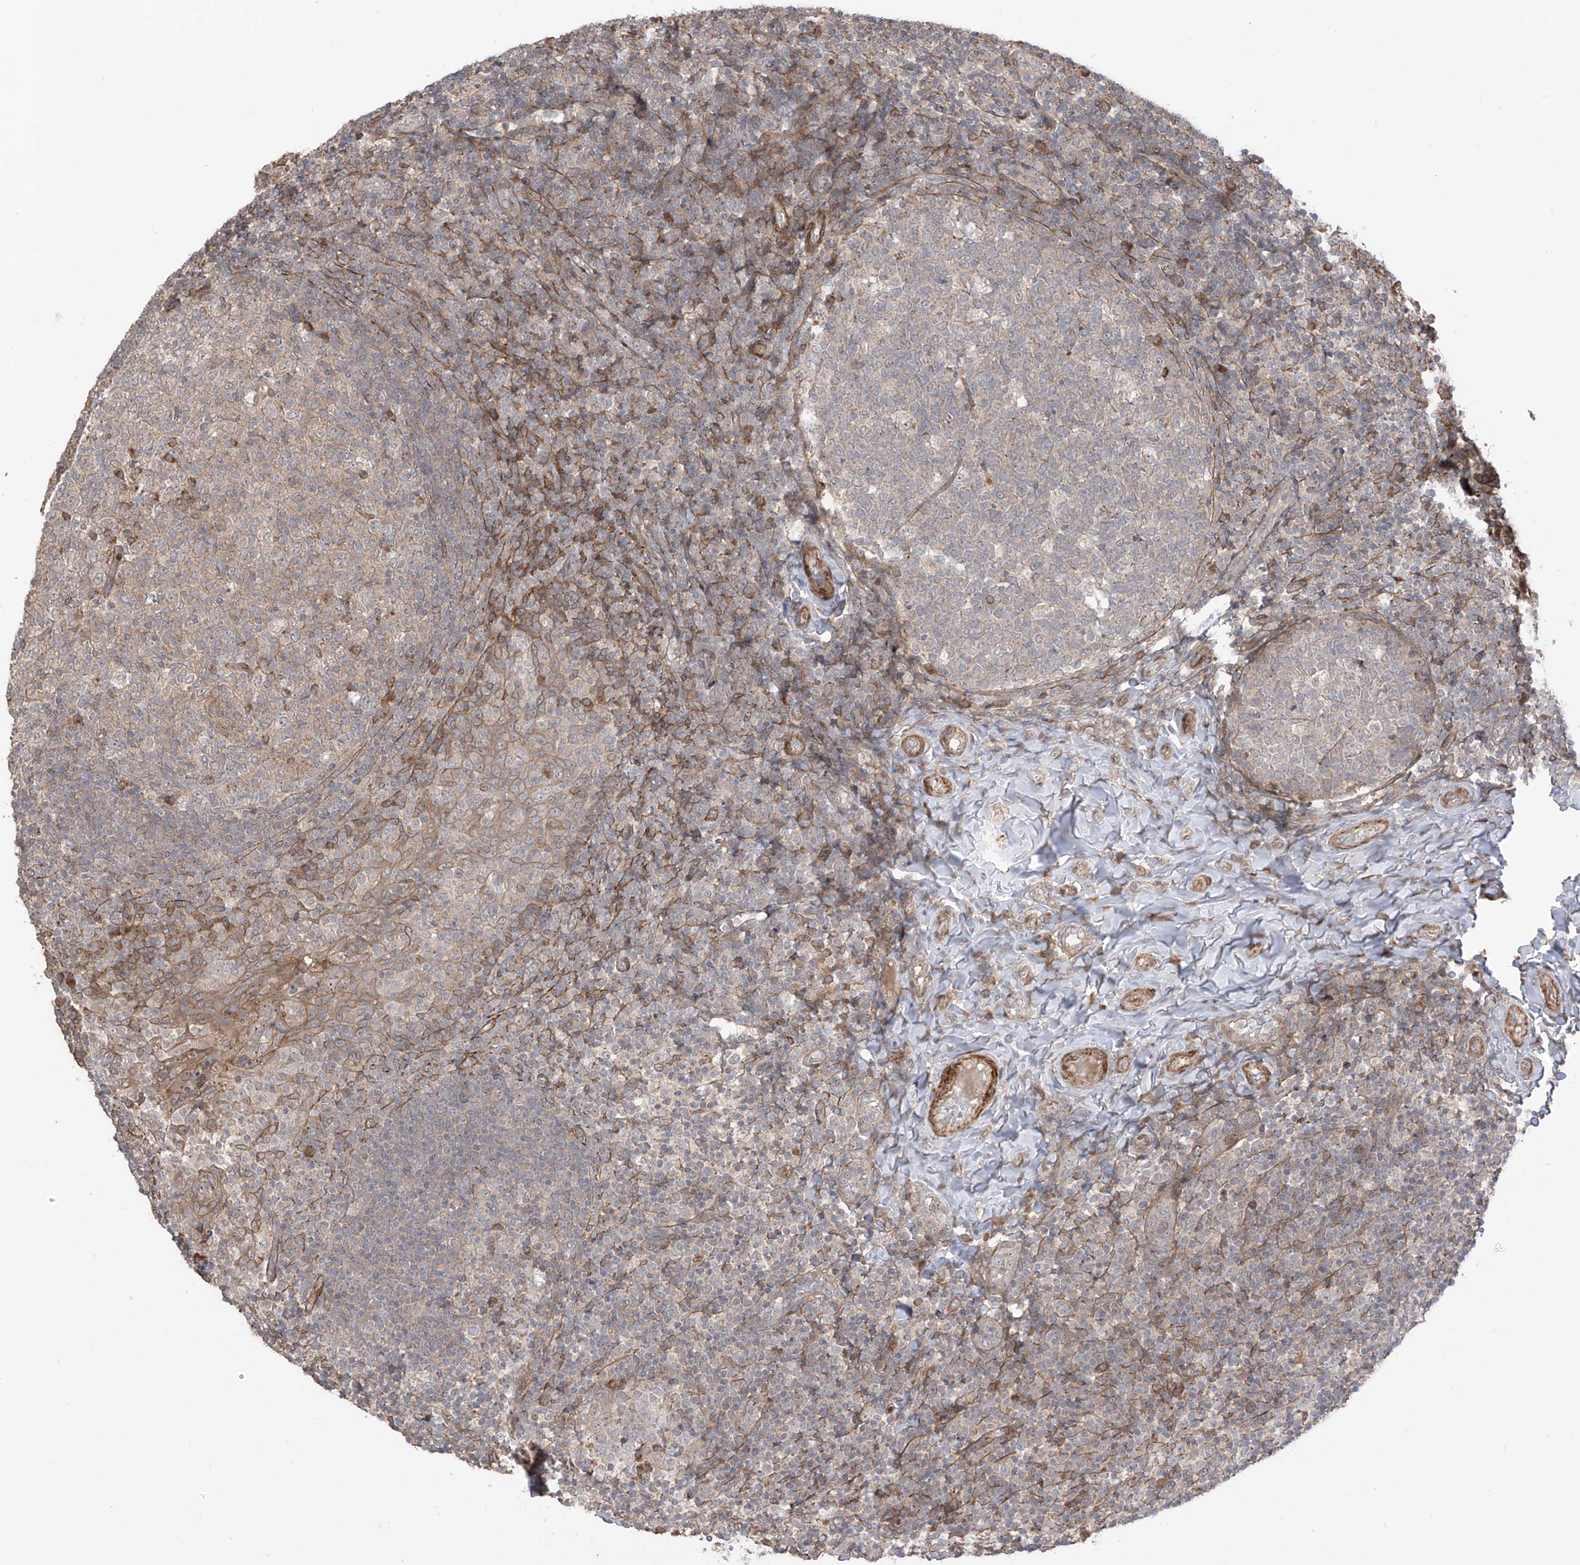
{"staining": {"intensity": "moderate", "quantity": "<25%", "location": "cytoplasmic/membranous"}, "tissue": "tonsil", "cell_type": "Germinal center cells", "image_type": "normal", "snomed": [{"axis": "morphology", "description": "Normal tissue, NOS"}, {"axis": "topography", "description": "Tonsil"}], "caption": "Moderate cytoplasmic/membranous protein positivity is seen in approximately <25% of germinal center cells in tonsil.", "gene": "LRRC74A", "patient": {"sex": "female", "age": 19}}